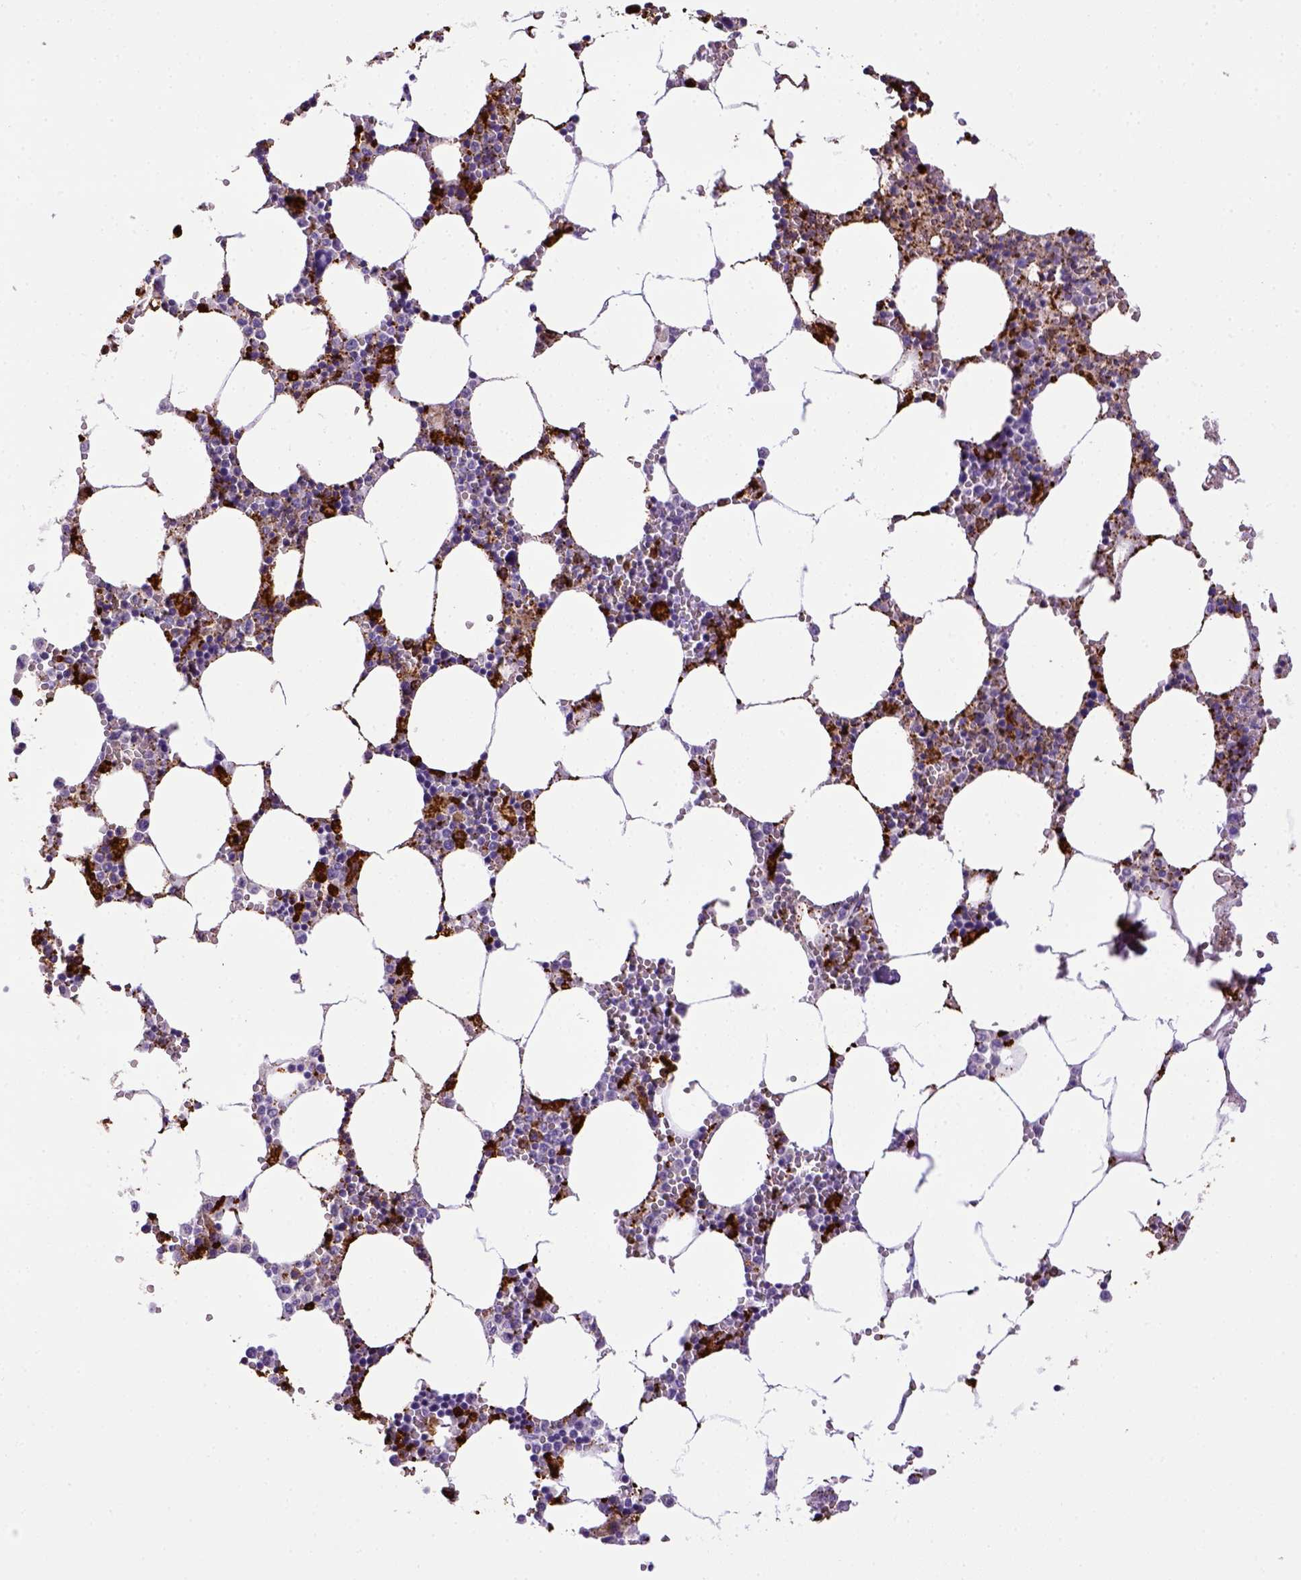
{"staining": {"intensity": "strong", "quantity": "<25%", "location": "nuclear"}, "tissue": "bone marrow", "cell_type": "Hematopoietic cells", "image_type": "normal", "snomed": [{"axis": "morphology", "description": "Normal tissue, NOS"}, {"axis": "topography", "description": "Bone marrow"}], "caption": "A medium amount of strong nuclear expression is seen in approximately <25% of hematopoietic cells in unremarkable bone marrow. (DAB IHC, brown staining for protein, blue staining for nuclei).", "gene": "CD68", "patient": {"sex": "female", "age": 64}}